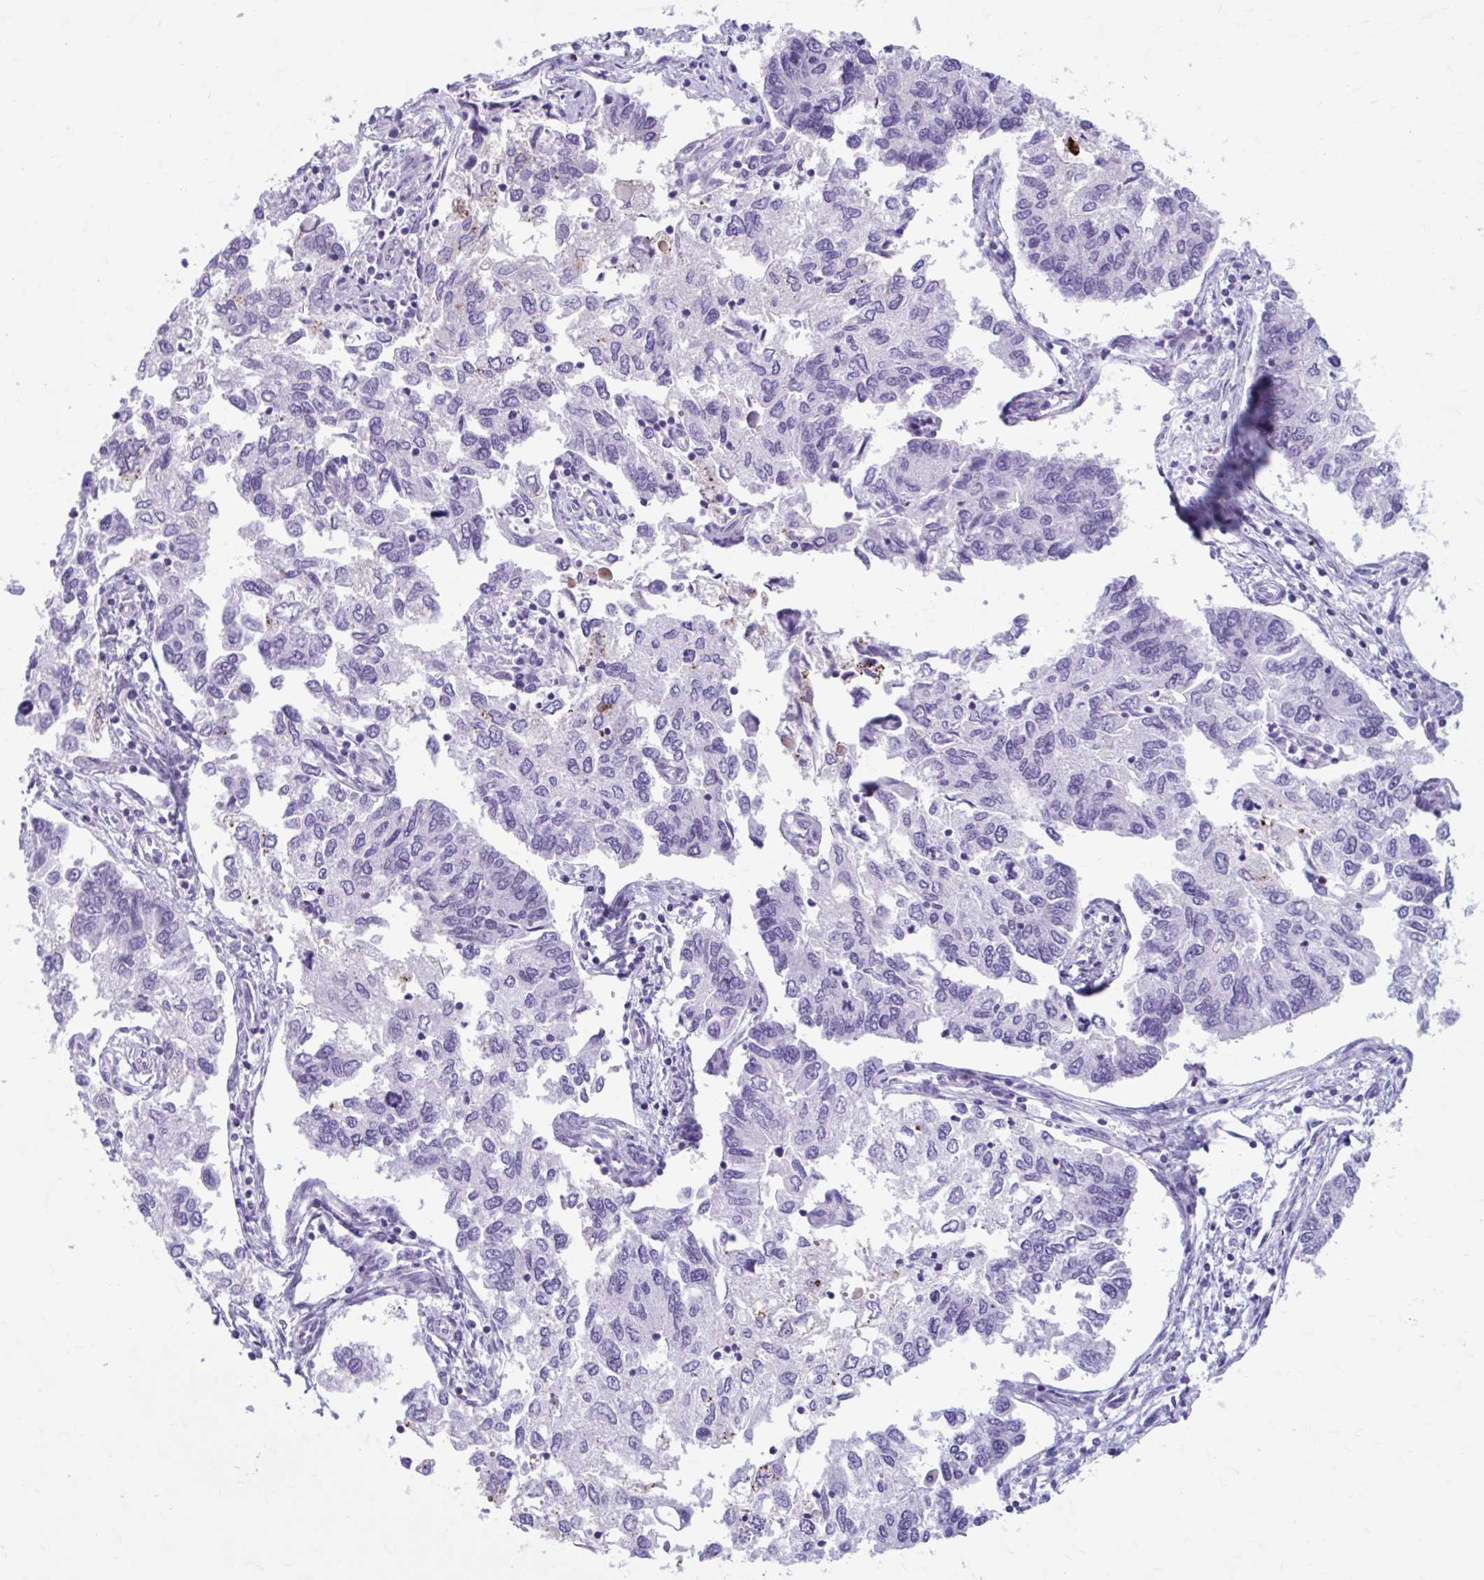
{"staining": {"intensity": "negative", "quantity": "none", "location": "none"}, "tissue": "endometrial cancer", "cell_type": "Tumor cells", "image_type": "cancer", "snomed": [{"axis": "morphology", "description": "Carcinoma, NOS"}, {"axis": "topography", "description": "Uterus"}], "caption": "Endometrial carcinoma stained for a protein using IHC displays no expression tumor cells.", "gene": "C12orf71", "patient": {"sex": "female", "age": 76}}